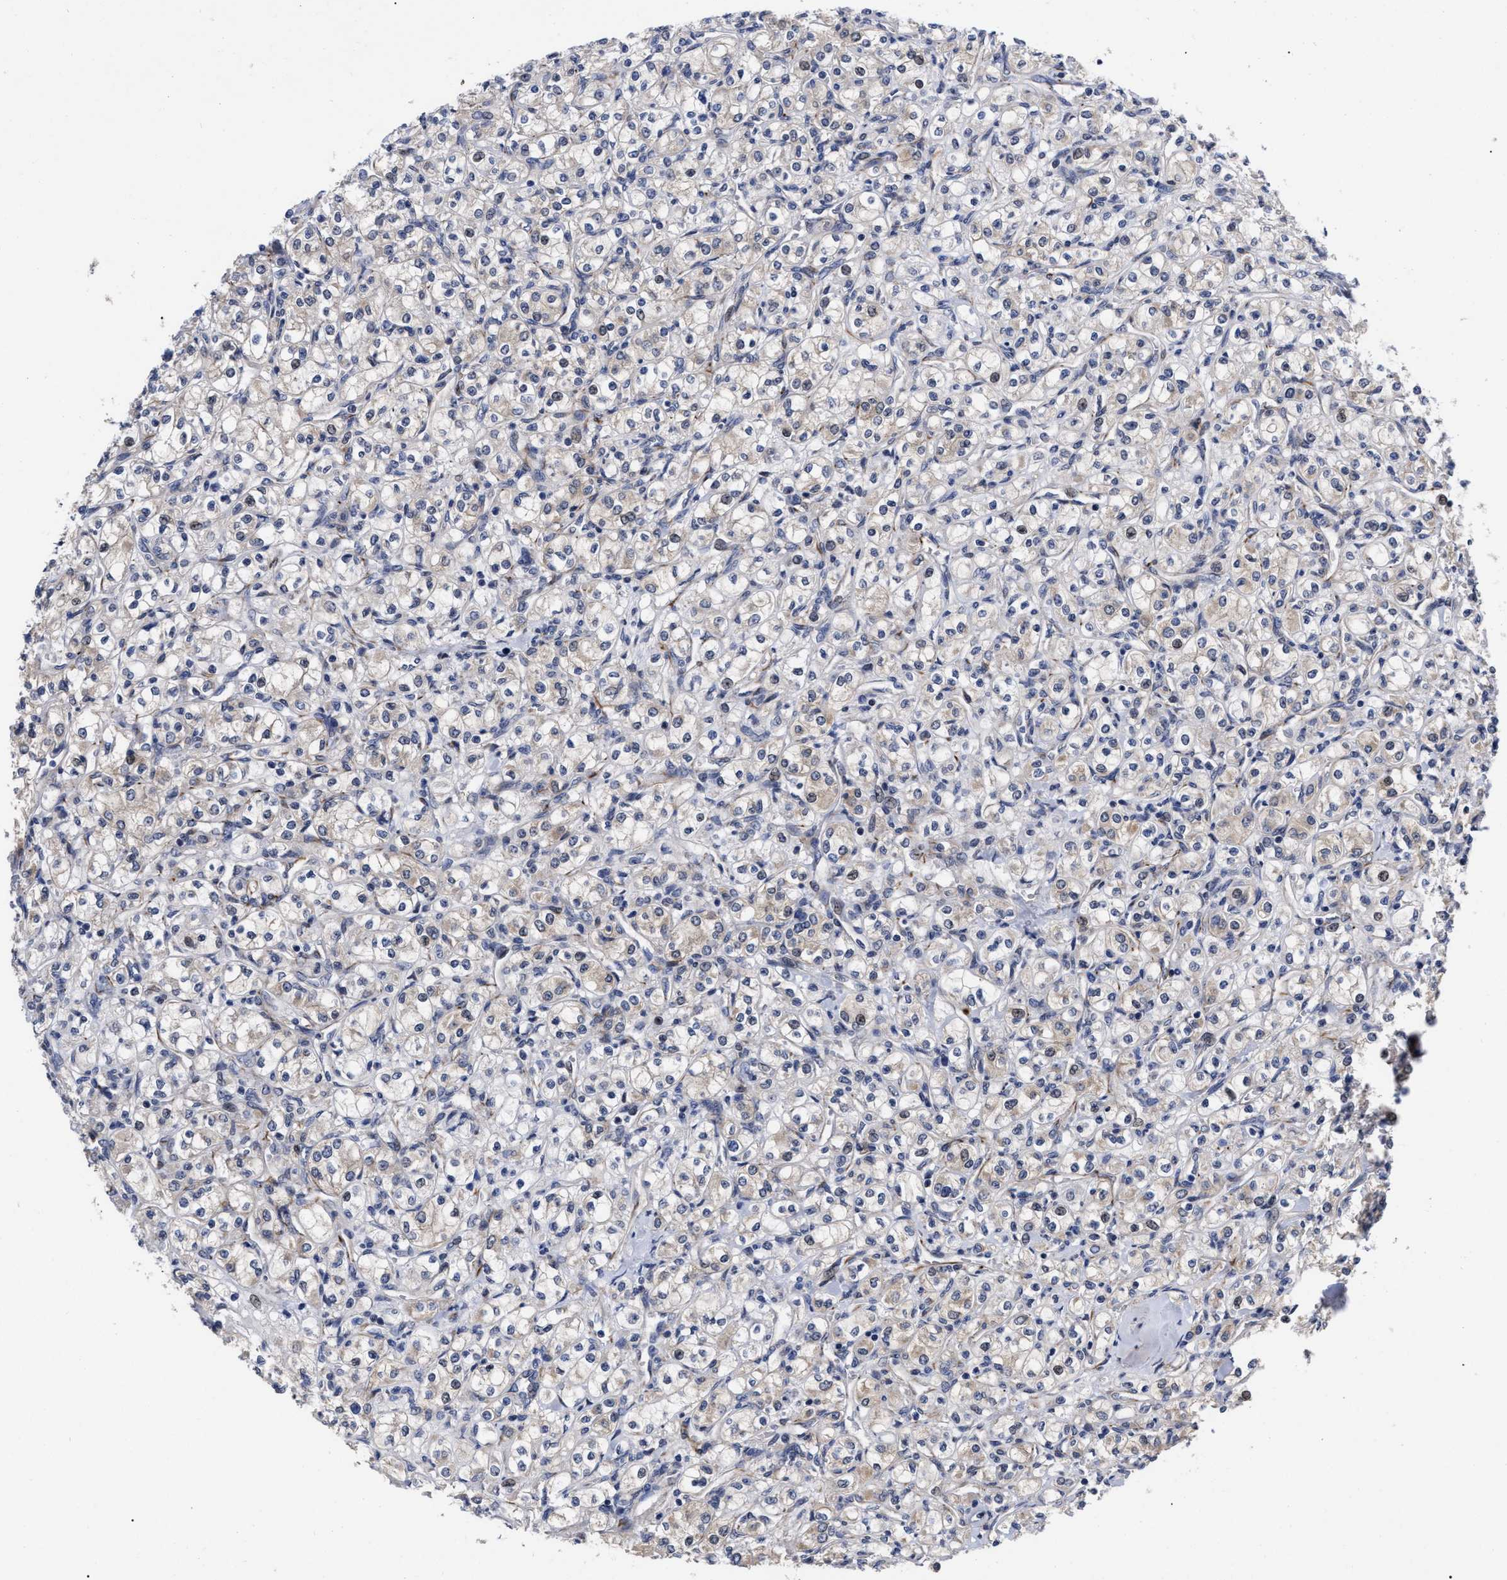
{"staining": {"intensity": "negative", "quantity": "none", "location": "none"}, "tissue": "renal cancer", "cell_type": "Tumor cells", "image_type": "cancer", "snomed": [{"axis": "morphology", "description": "Adenocarcinoma, NOS"}, {"axis": "topography", "description": "Kidney"}], "caption": "A photomicrograph of renal cancer (adenocarcinoma) stained for a protein reveals no brown staining in tumor cells.", "gene": "CCN5", "patient": {"sex": "male", "age": 77}}